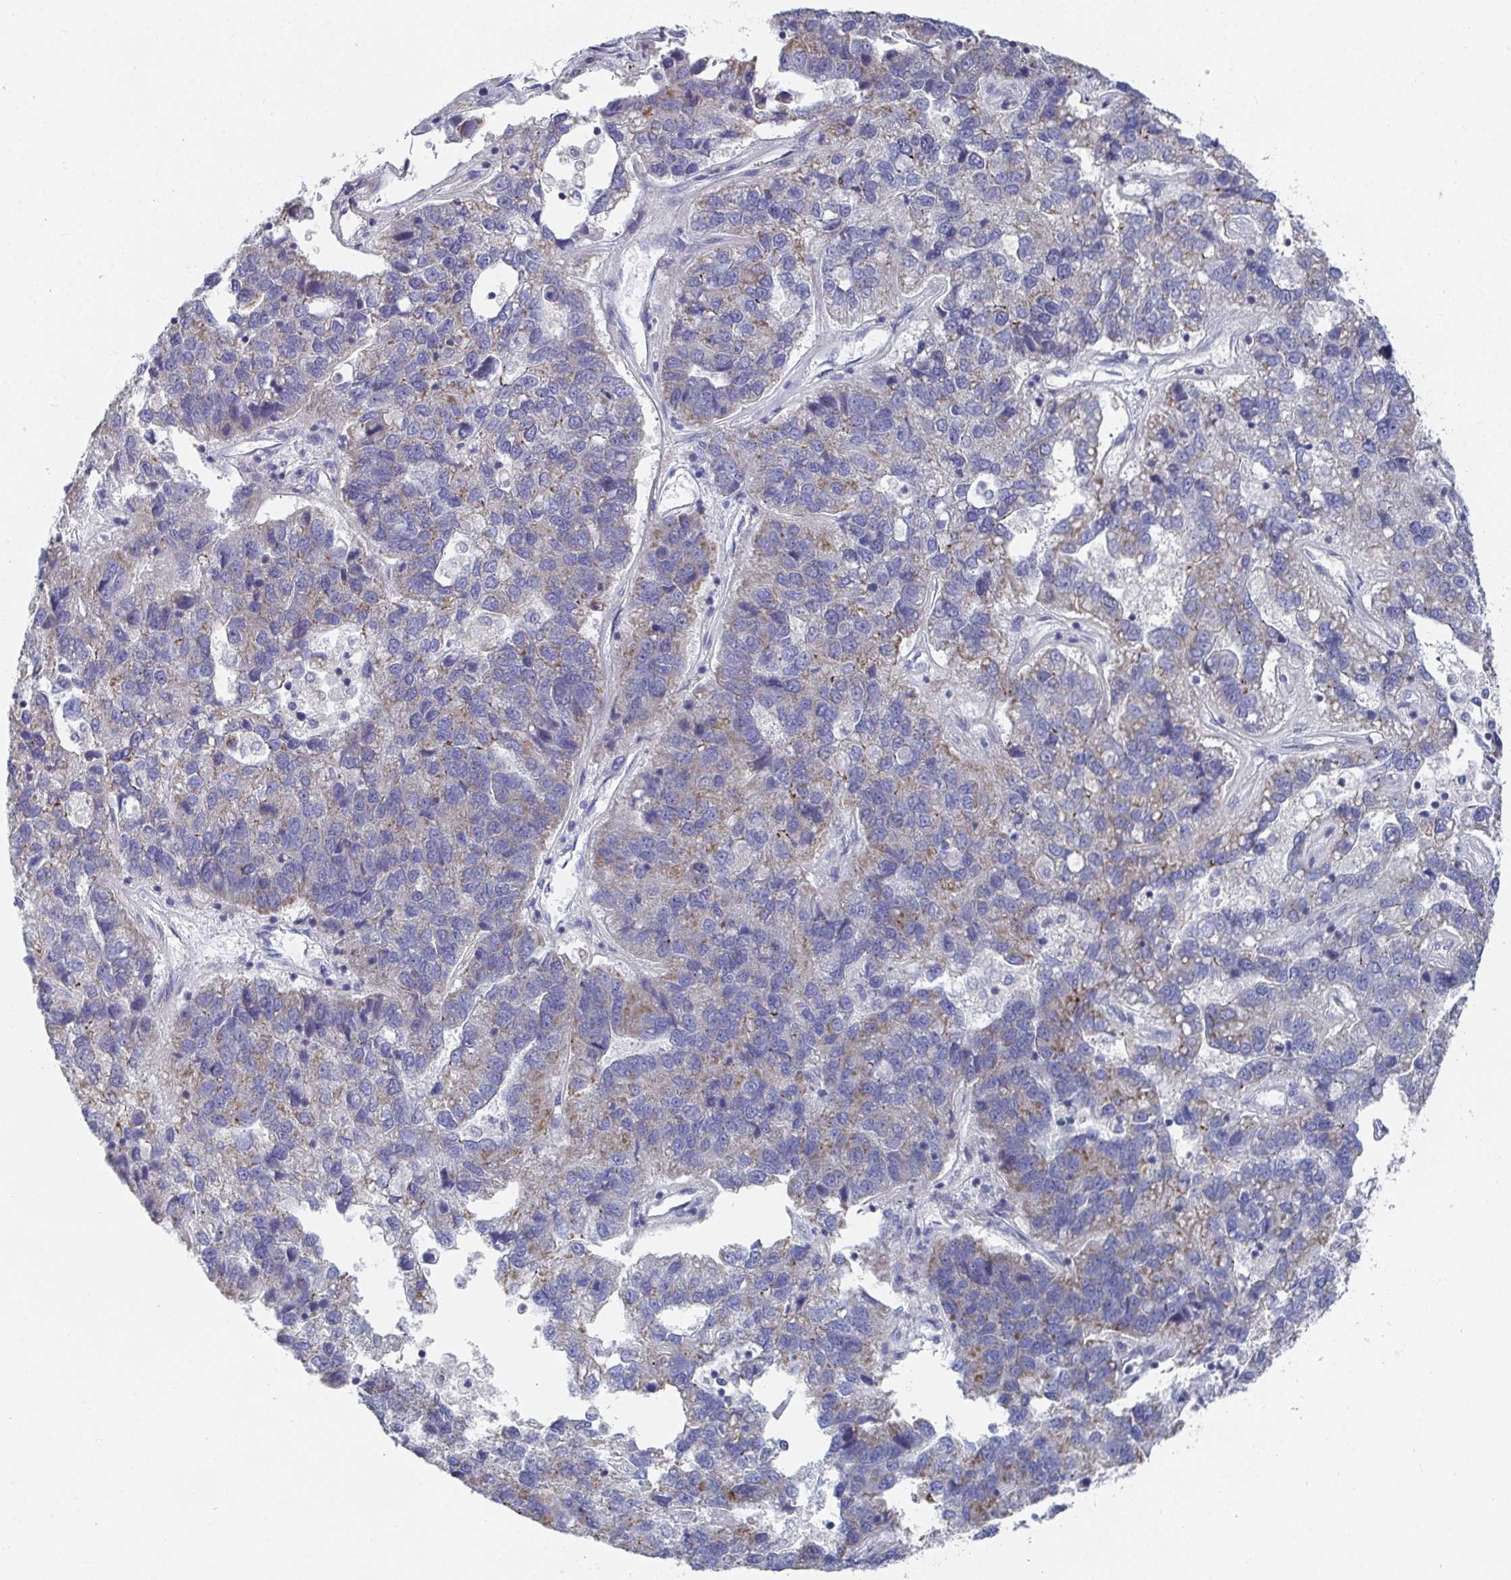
{"staining": {"intensity": "weak", "quantity": "25%-75%", "location": "cytoplasmic/membranous"}, "tissue": "pancreatic cancer", "cell_type": "Tumor cells", "image_type": "cancer", "snomed": [{"axis": "morphology", "description": "Adenocarcinoma, NOS"}, {"axis": "topography", "description": "Pancreas"}], "caption": "This micrograph exhibits immunohistochemistry (IHC) staining of pancreatic cancer, with low weak cytoplasmic/membranous positivity in about 25%-75% of tumor cells.", "gene": "ATP5F1C", "patient": {"sex": "female", "age": 61}}